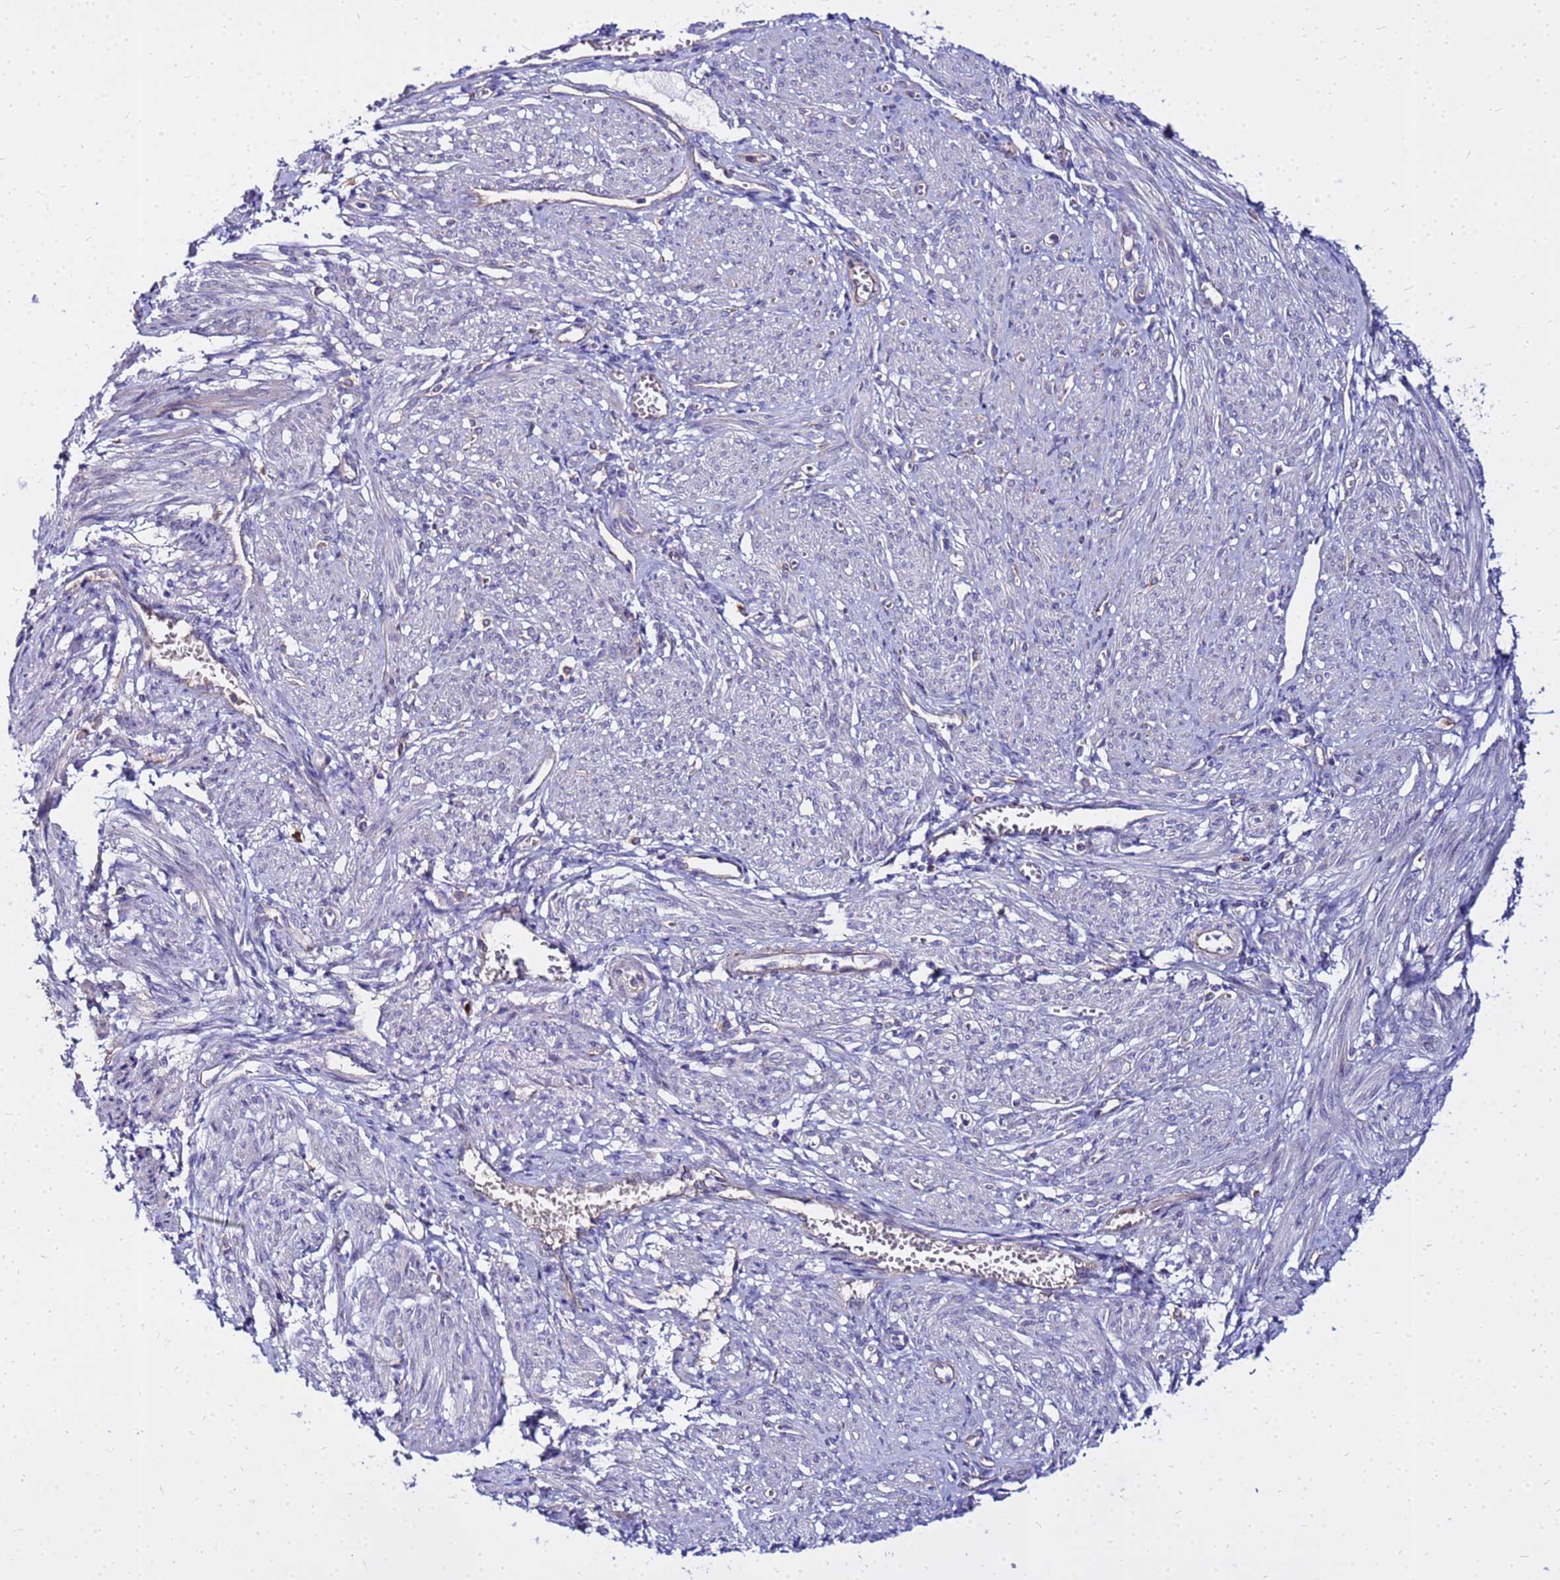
{"staining": {"intensity": "negative", "quantity": "none", "location": "none"}, "tissue": "smooth muscle", "cell_type": "Smooth muscle cells", "image_type": "normal", "snomed": [{"axis": "morphology", "description": "Normal tissue, NOS"}, {"axis": "topography", "description": "Smooth muscle"}], "caption": "An immunohistochemistry histopathology image of unremarkable smooth muscle is shown. There is no staining in smooth muscle cells of smooth muscle. Brightfield microscopy of immunohistochemistry (IHC) stained with DAB (3,3'-diaminobenzidine) (brown) and hematoxylin (blue), captured at high magnification.", "gene": "HERC5", "patient": {"sex": "female", "age": 39}}